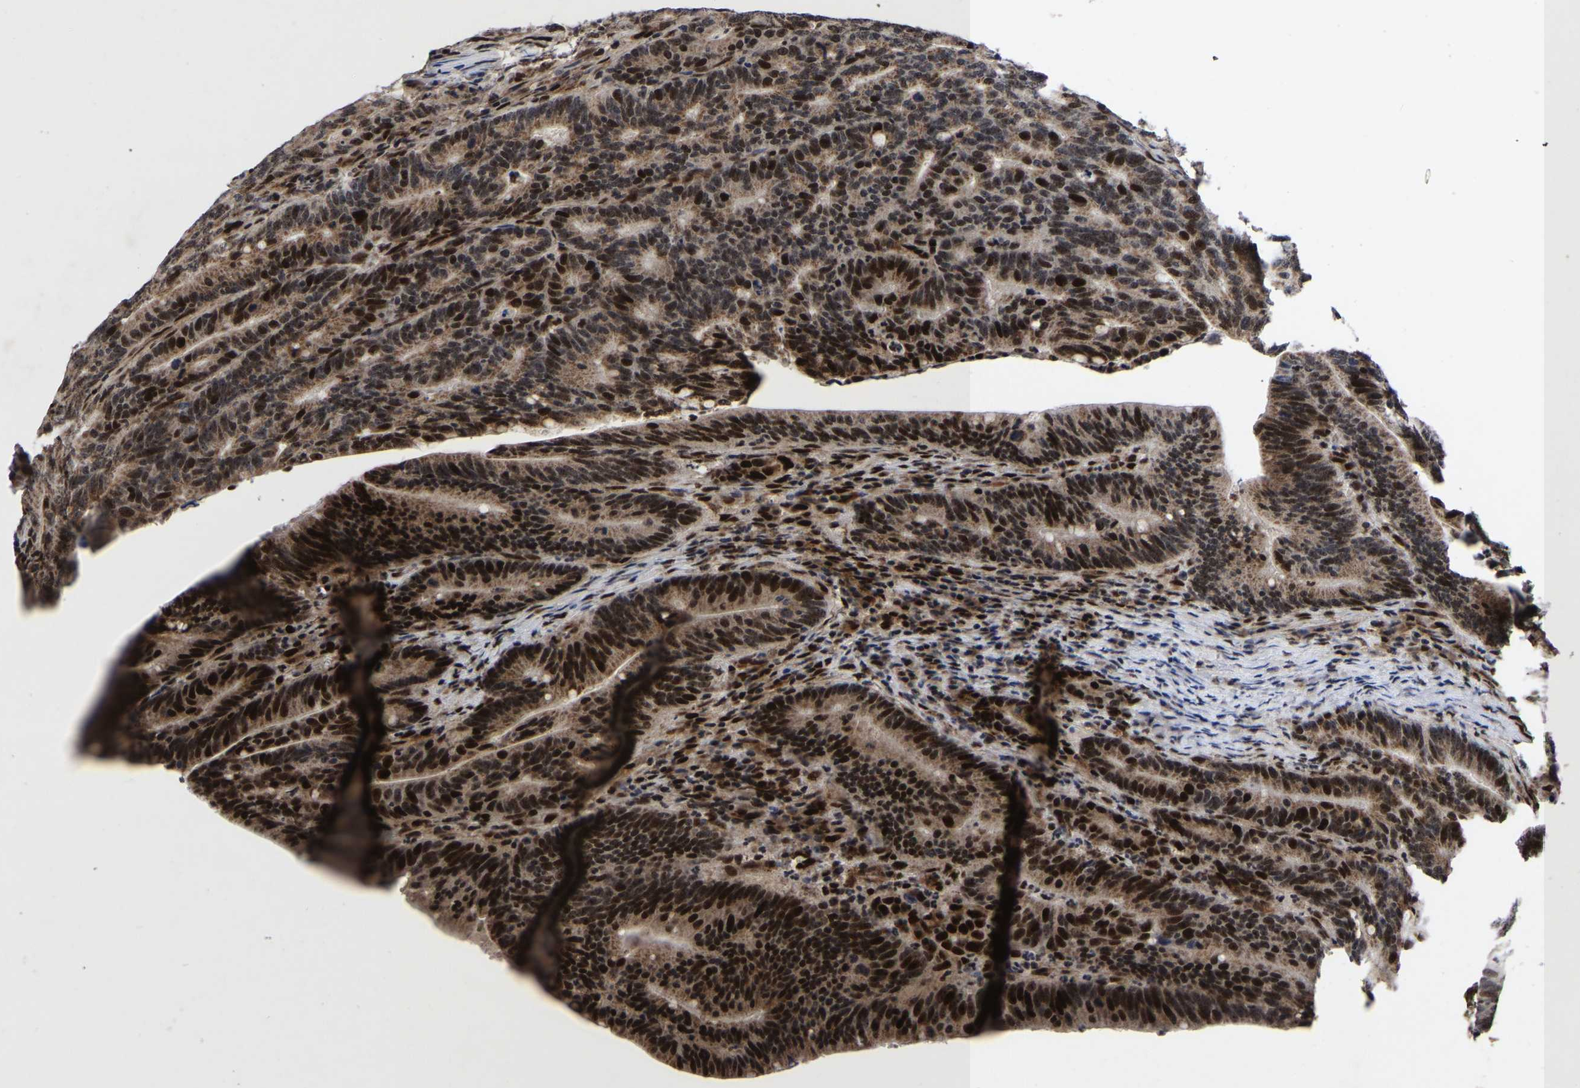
{"staining": {"intensity": "strong", "quantity": ">75%", "location": "cytoplasmic/membranous,nuclear"}, "tissue": "colorectal cancer", "cell_type": "Tumor cells", "image_type": "cancer", "snomed": [{"axis": "morphology", "description": "Adenocarcinoma, NOS"}, {"axis": "topography", "description": "Colon"}], "caption": "Colorectal adenocarcinoma tissue displays strong cytoplasmic/membranous and nuclear expression in about >75% of tumor cells (IHC, brightfield microscopy, high magnification).", "gene": "JUNB", "patient": {"sex": "female", "age": 66}}